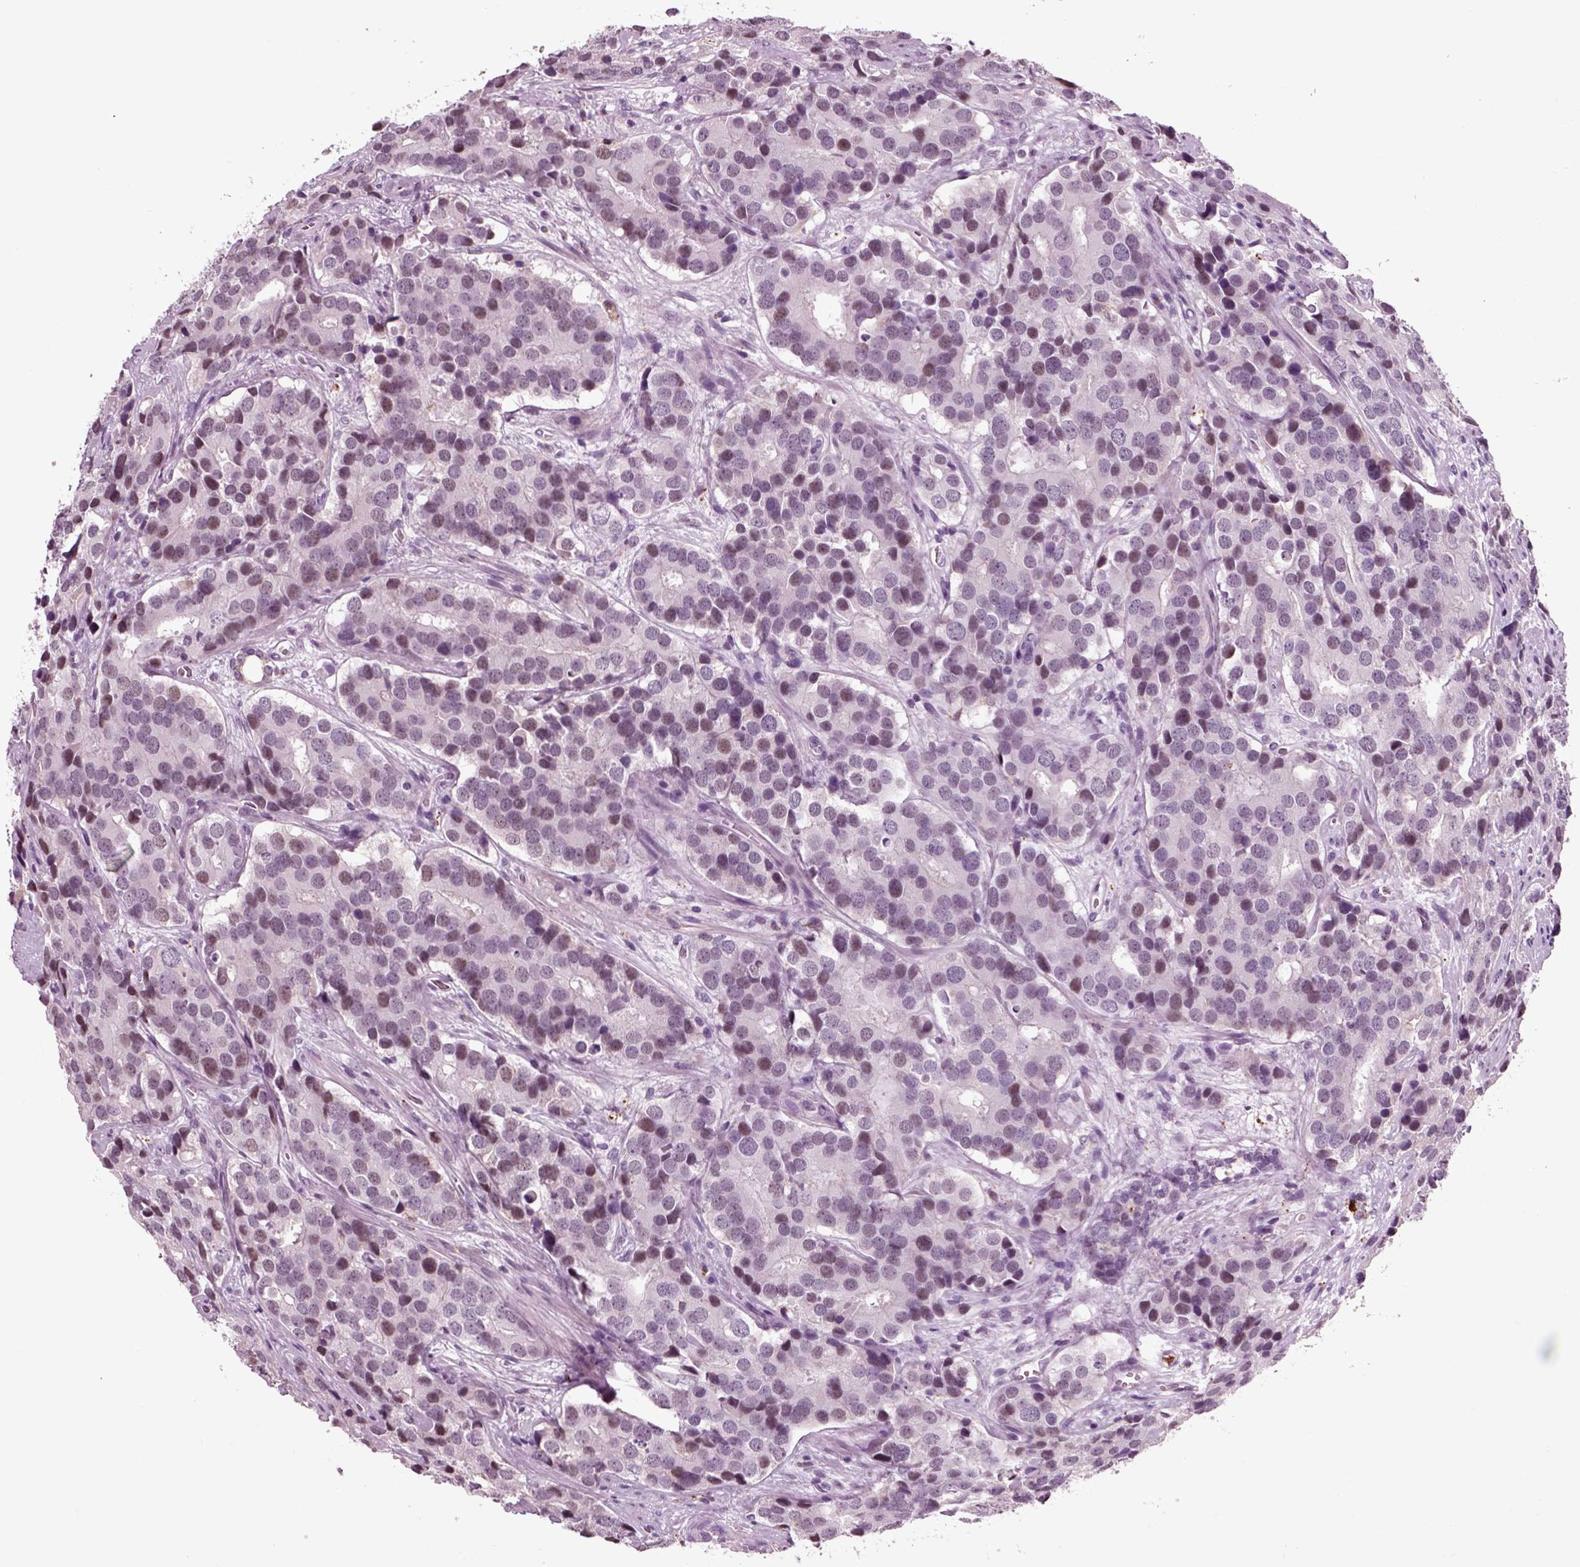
{"staining": {"intensity": "negative", "quantity": "none", "location": "none"}, "tissue": "prostate cancer", "cell_type": "Tumor cells", "image_type": "cancer", "snomed": [{"axis": "morphology", "description": "Adenocarcinoma, NOS"}, {"axis": "topography", "description": "Prostate and seminal vesicle, NOS"}], "caption": "Tumor cells show no significant positivity in prostate cancer (adenocarcinoma).", "gene": "CHGB", "patient": {"sex": "male", "age": 63}}